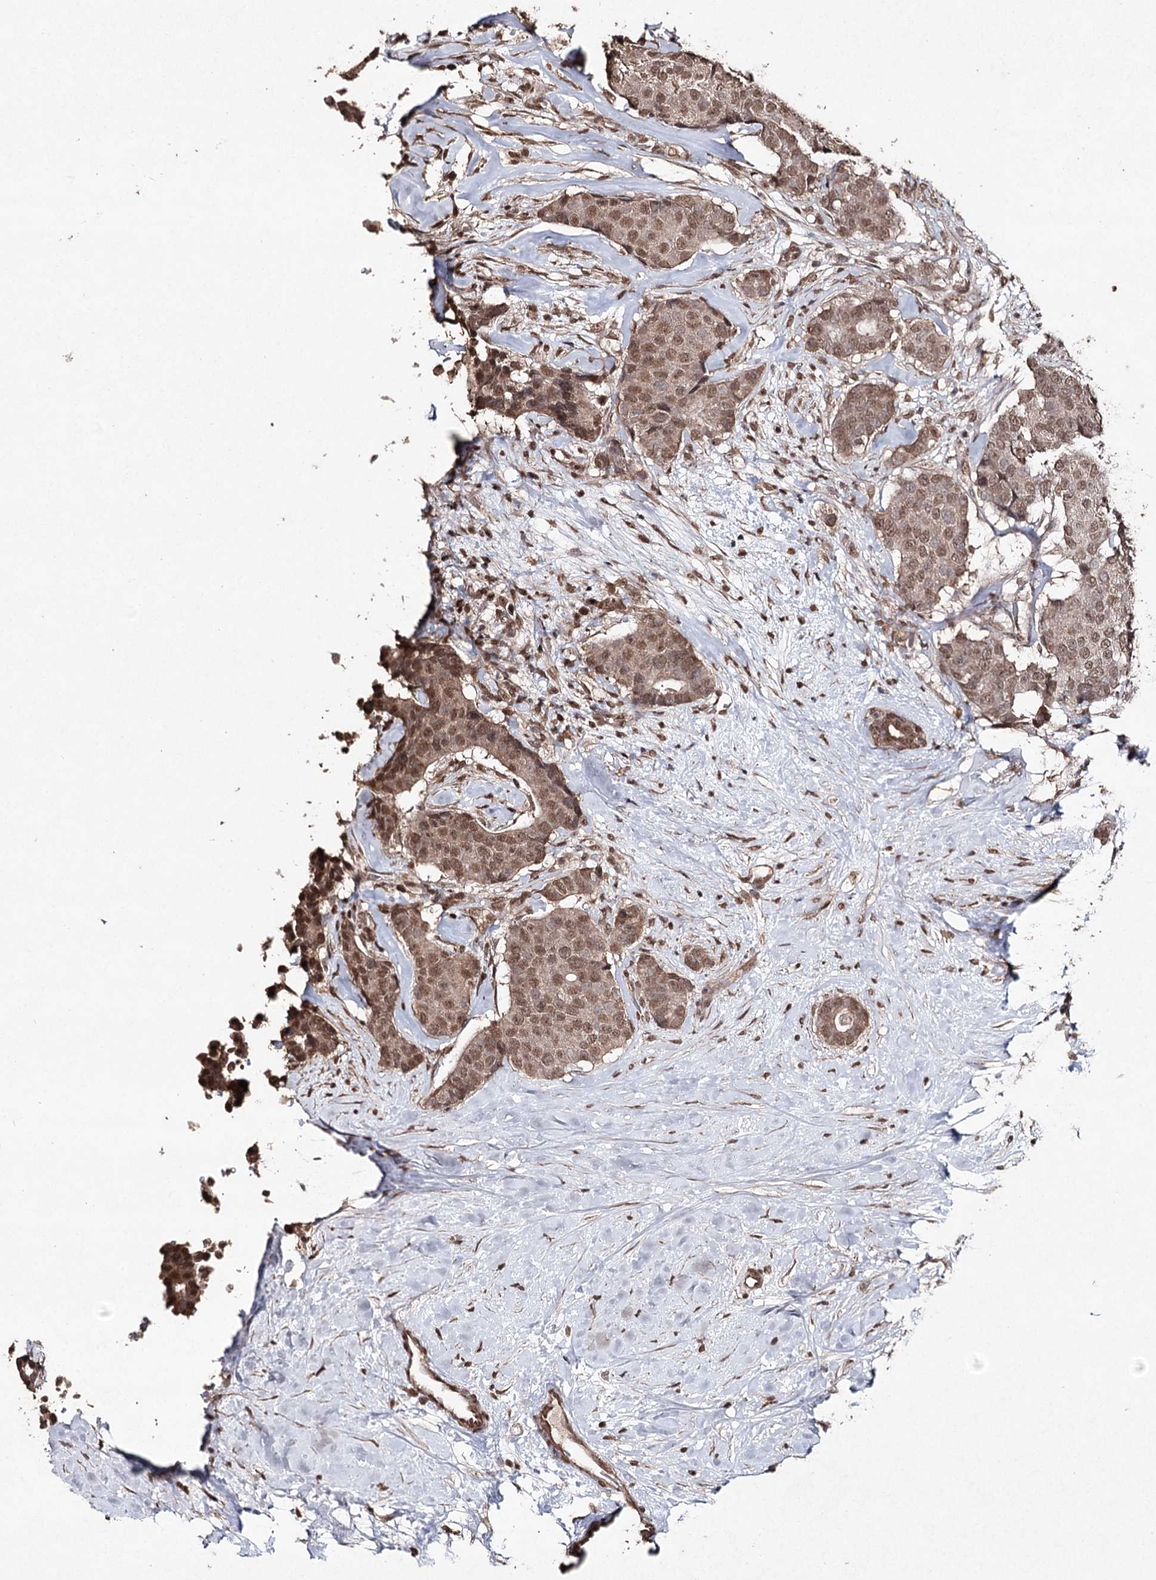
{"staining": {"intensity": "moderate", "quantity": ">75%", "location": "nuclear"}, "tissue": "breast cancer", "cell_type": "Tumor cells", "image_type": "cancer", "snomed": [{"axis": "morphology", "description": "Duct carcinoma"}, {"axis": "topography", "description": "Breast"}], "caption": "This is an image of immunohistochemistry staining of breast cancer (invasive ductal carcinoma), which shows moderate expression in the nuclear of tumor cells.", "gene": "ATG14", "patient": {"sex": "female", "age": 75}}